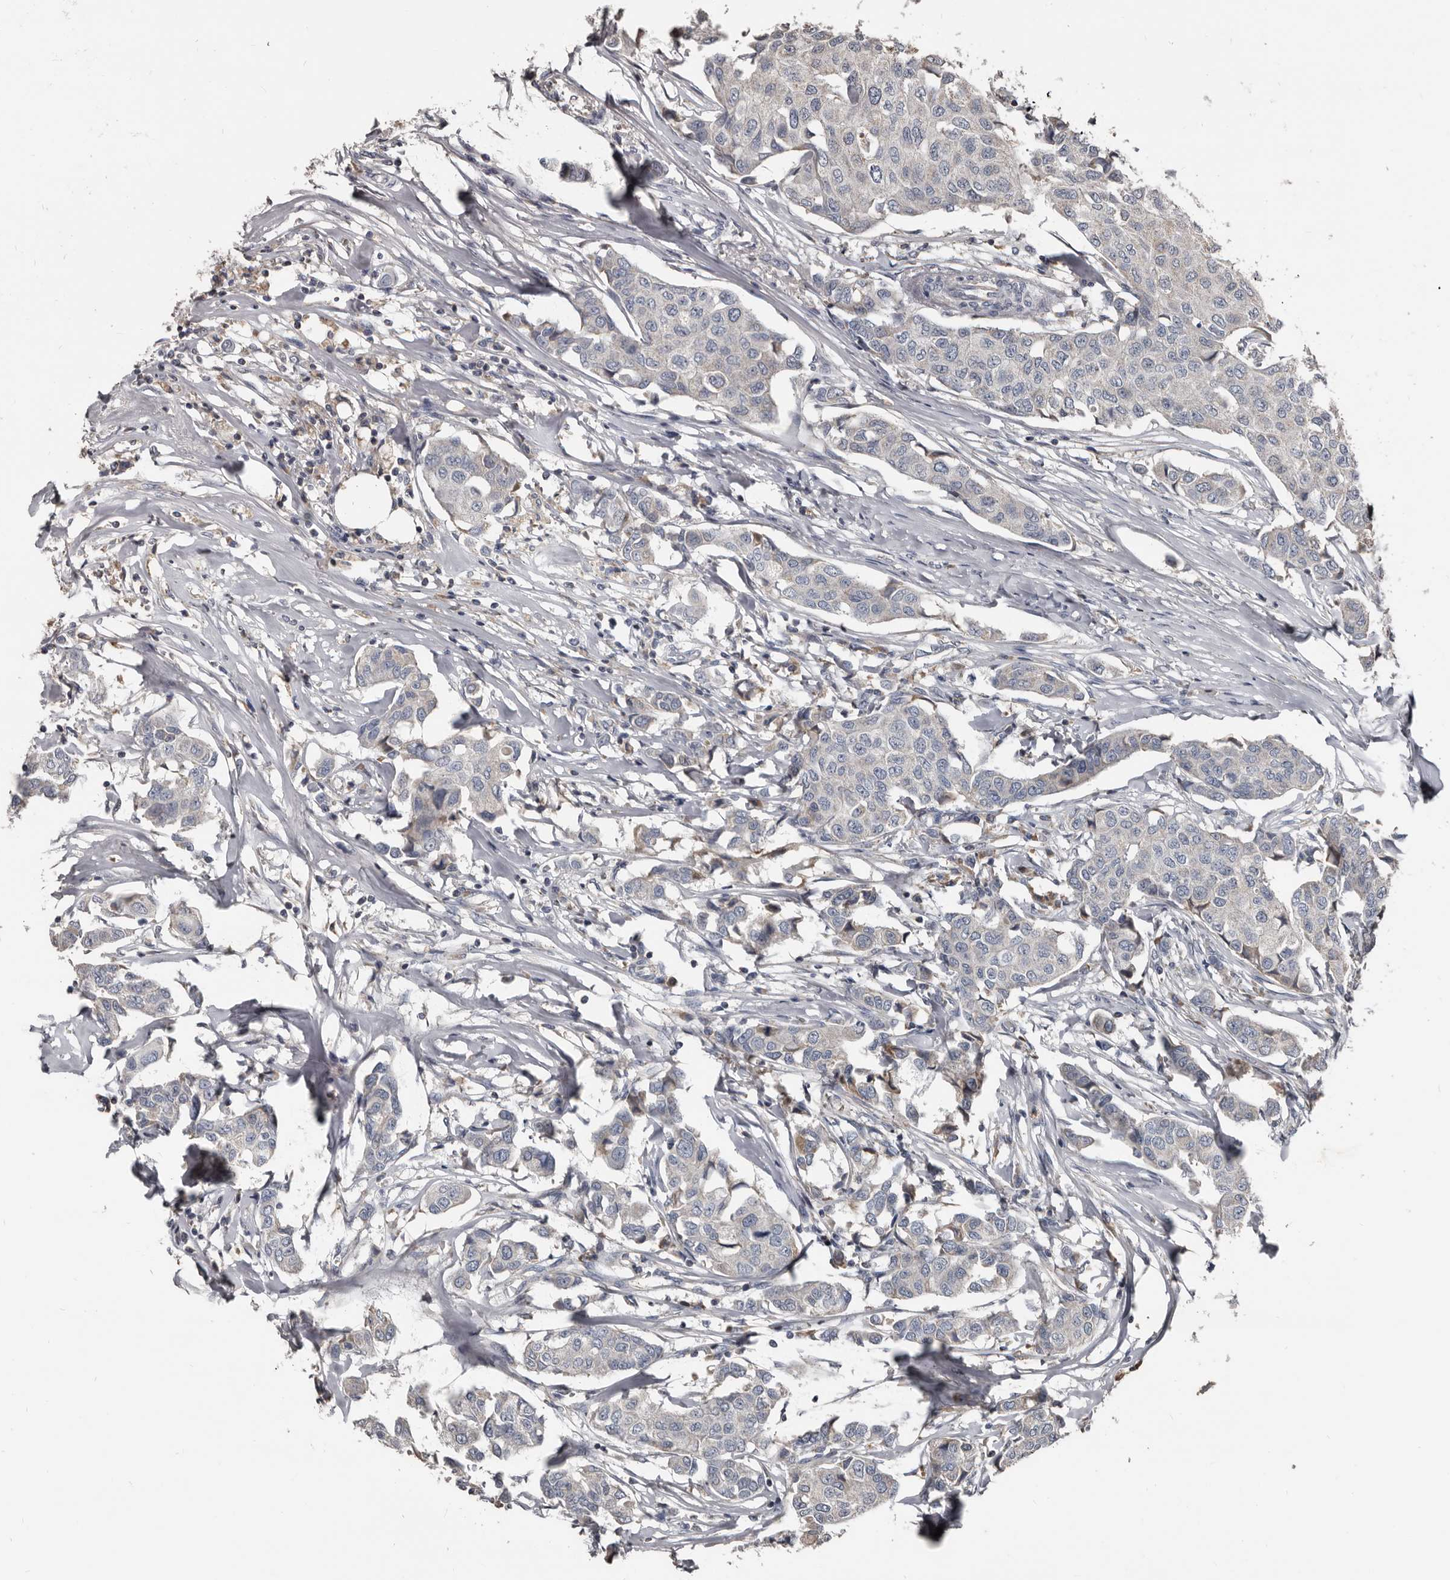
{"staining": {"intensity": "negative", "quantity": "none", "location": "none"}, "tissue": "breast cancer", "cell_type": "Tumor cells", "image_type": "cancer", "snomed": [{"axis": "morphology", "description": "Duct carcinoma"}, {"axis": "topography", "description": "Breast"}], "caption": "IHC of breast cancer (intraductal carcinoma) shows no expression in tumor cells.", "gene": "GREB1", "patient": {"sex": "female", "age": 80}}